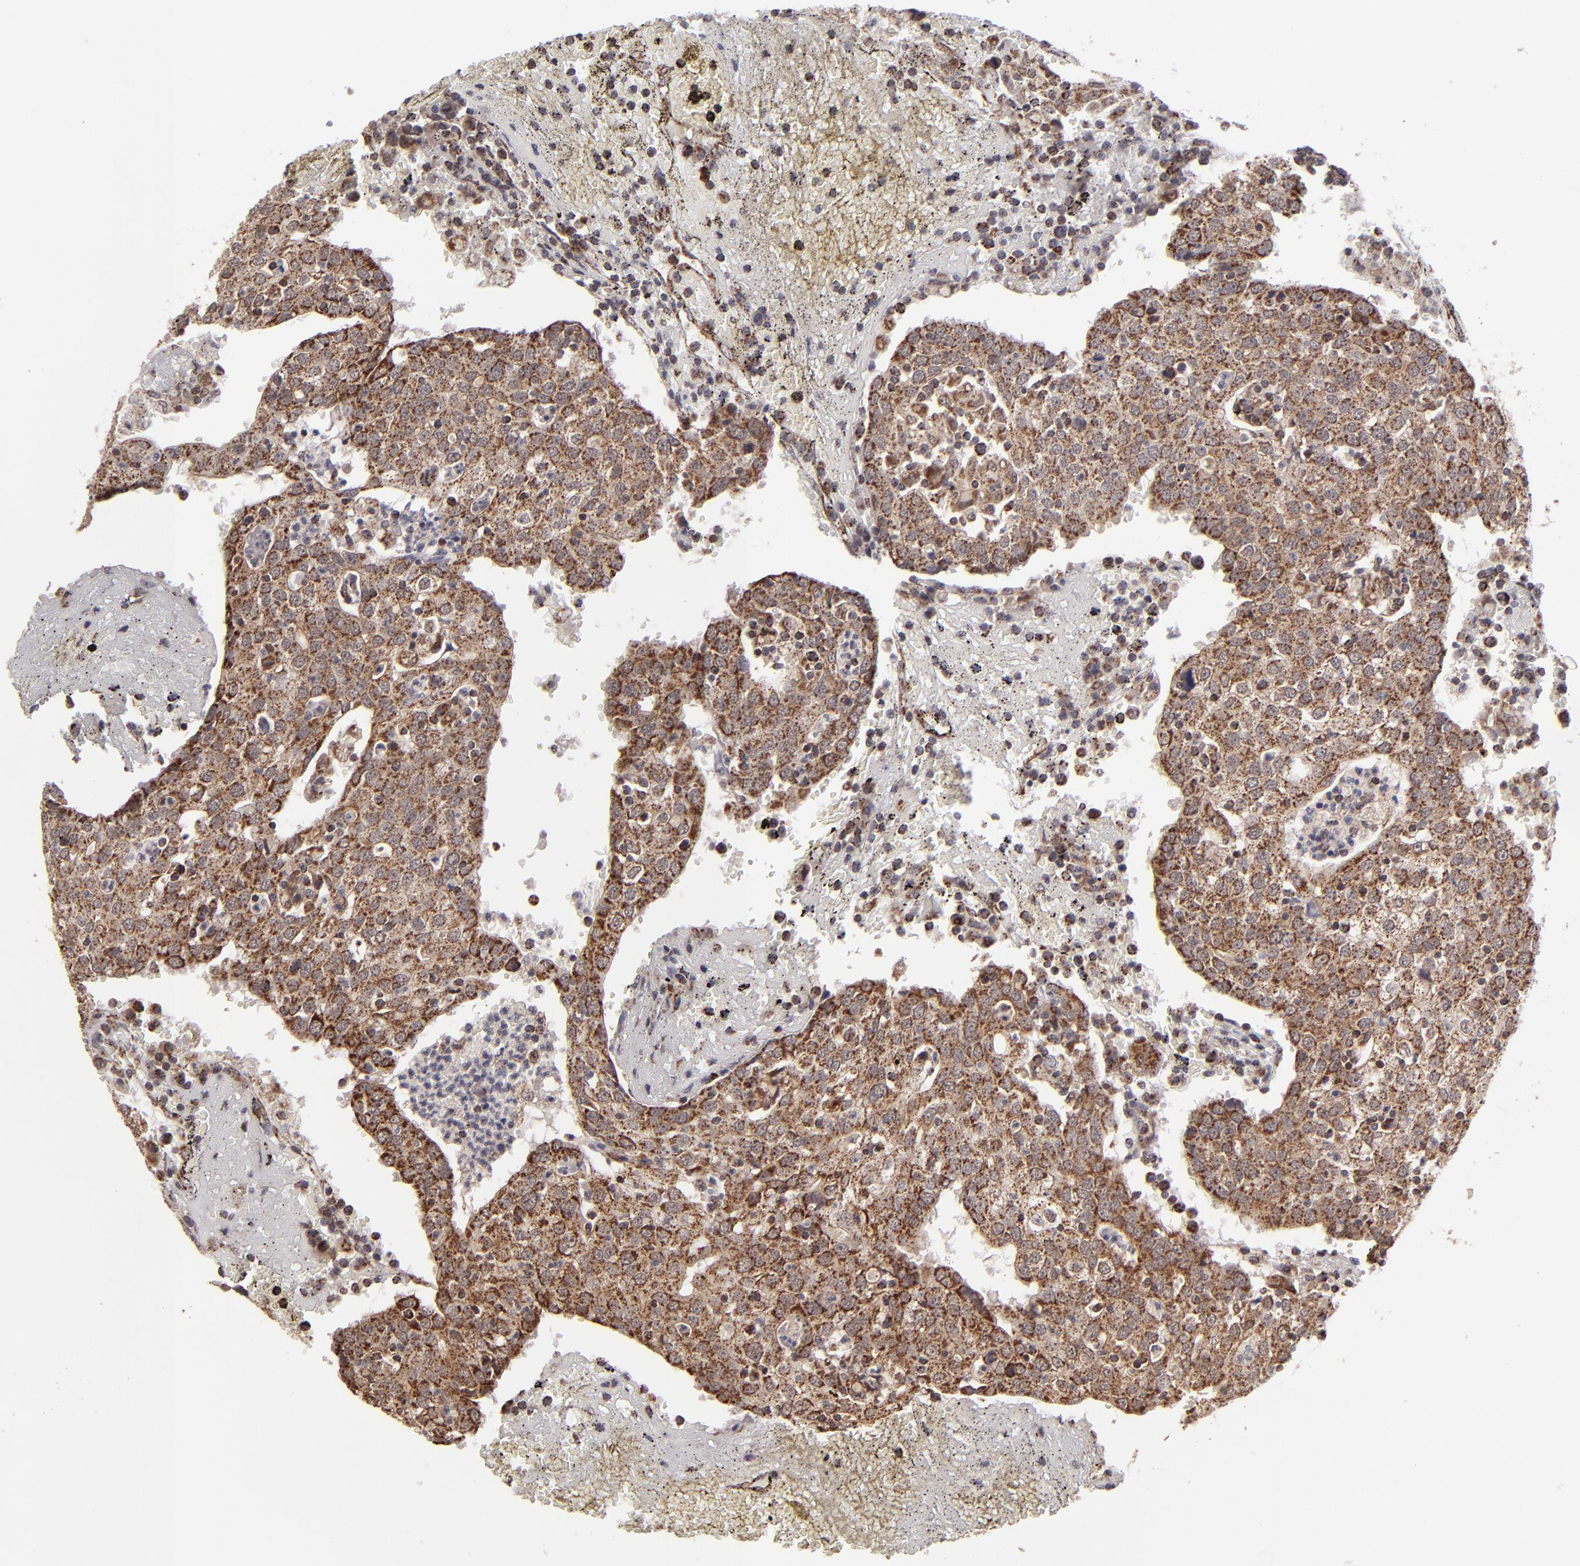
{"staining": {"intensity": "moderate", "quantity": ">75%", "location": "cytoplasmic/membranous"}, "tissue": "head and neck cancer", "cell_type": "Tumor cells", "image_type": "cancer", "snomed": [{"axis": "morphology", "description": "Adenocarcinoma, NOS"}, {"axis": "topography", "description": "Salivary gland"}, {"axis": "topography", "description": "Head-Neck"}], "caption": "Human head and neck adenocarcinoma stained for a protein (brown) reveals moderate cytoplasmic/membranous positive staining in about >75% of tumor cells.", "gene": "SLC15A1", "patient": {"sex": "female", "age": 65}}